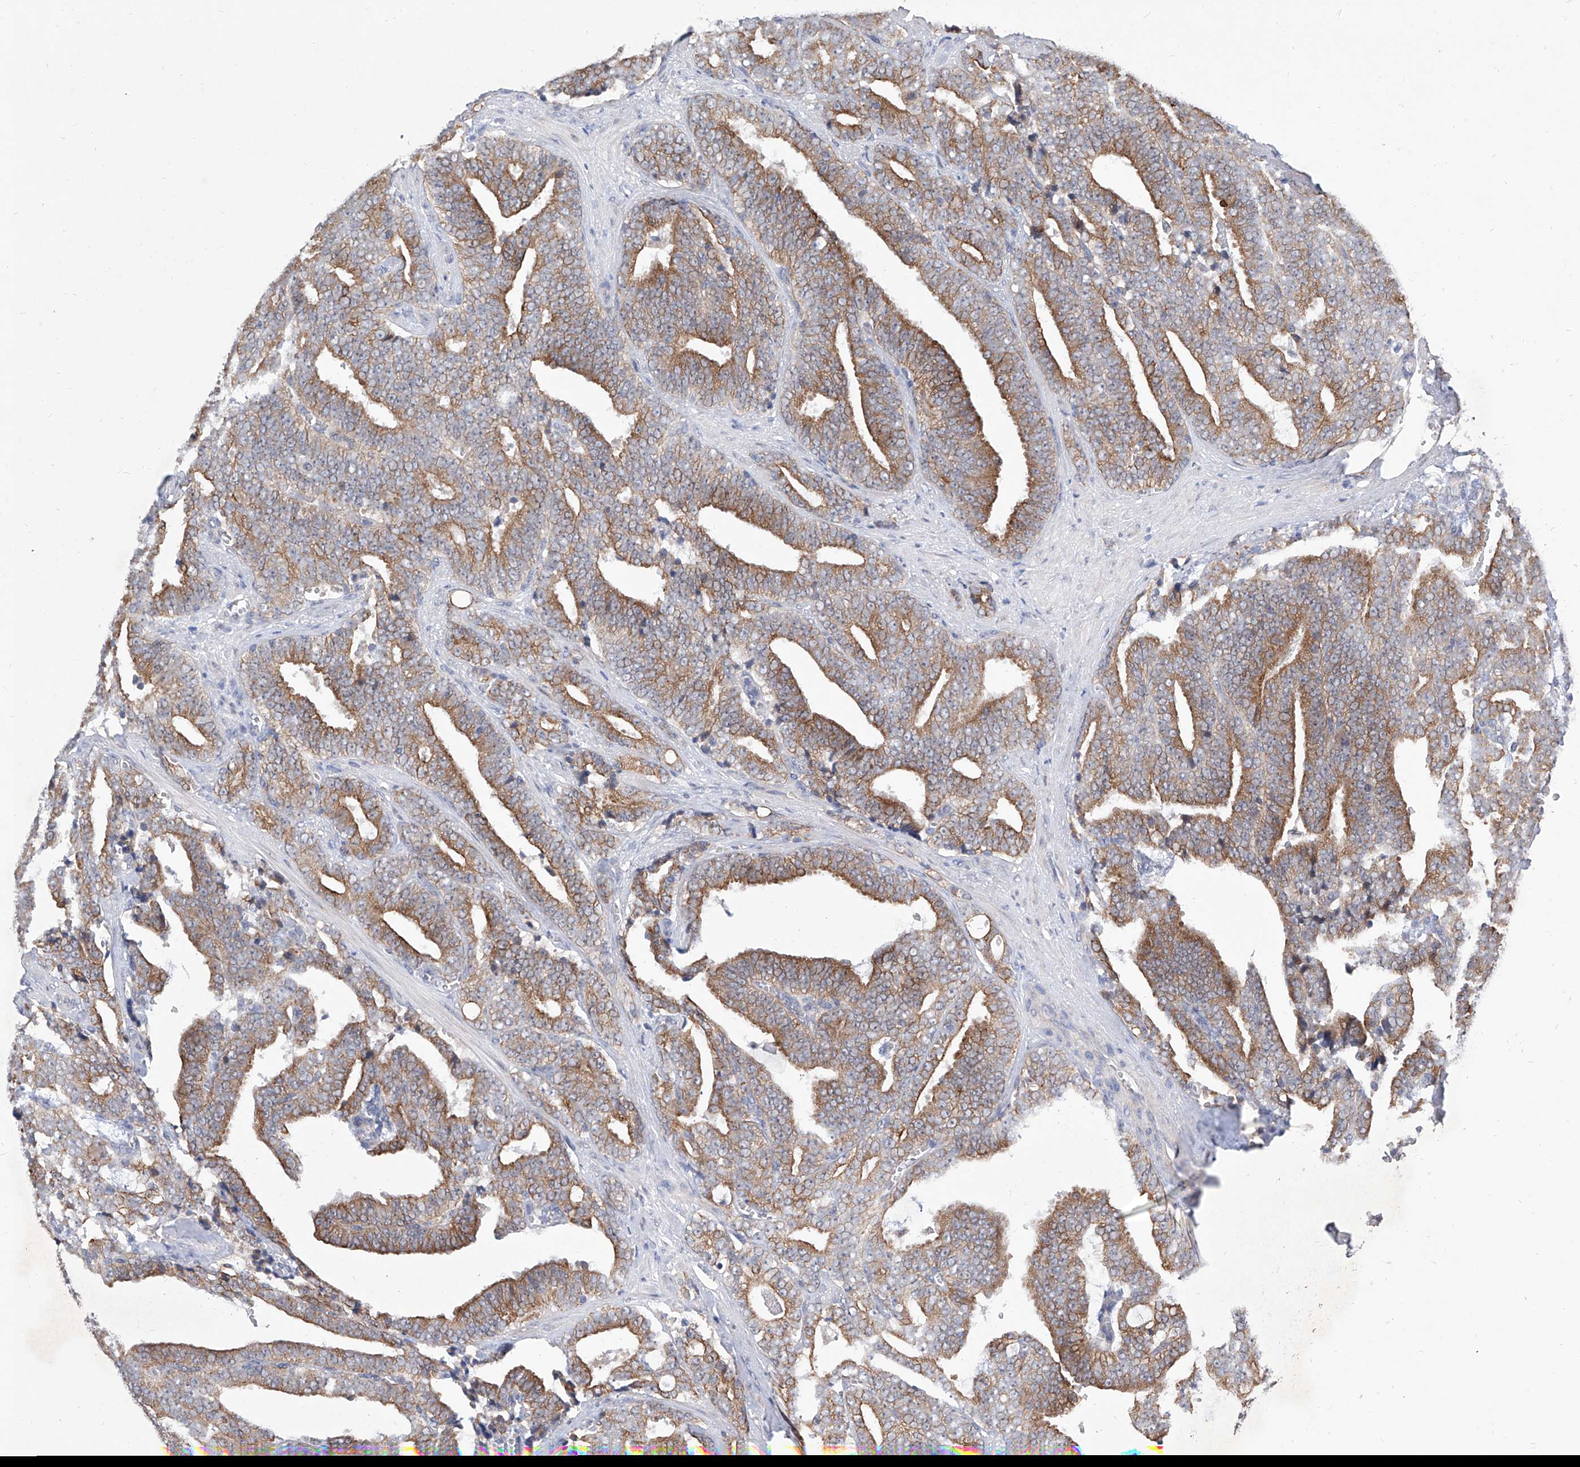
{"staining": {"intensity": "moderate", "quantity": ">75%", "location": "cytoplasmic/membranous"}, "tissue": "prostate cancer", "cell_type": "Tumor cells", "image_type": "cancer", "snomed": [{"axis": "morphology", "description": "Adenocarcinoma, High grade"}, {"axis": "topography", "description": "Prostate and seminal vesicle, NOS"}], "caption": "A brown stain labels moderate cytoplasmic/membranous positivity of a protein in prostate cancer (high-grade adenocarcinoma) tumor cells.", "gene": "MFSD4B", "patient": {"sex": "male", "age": 67}}